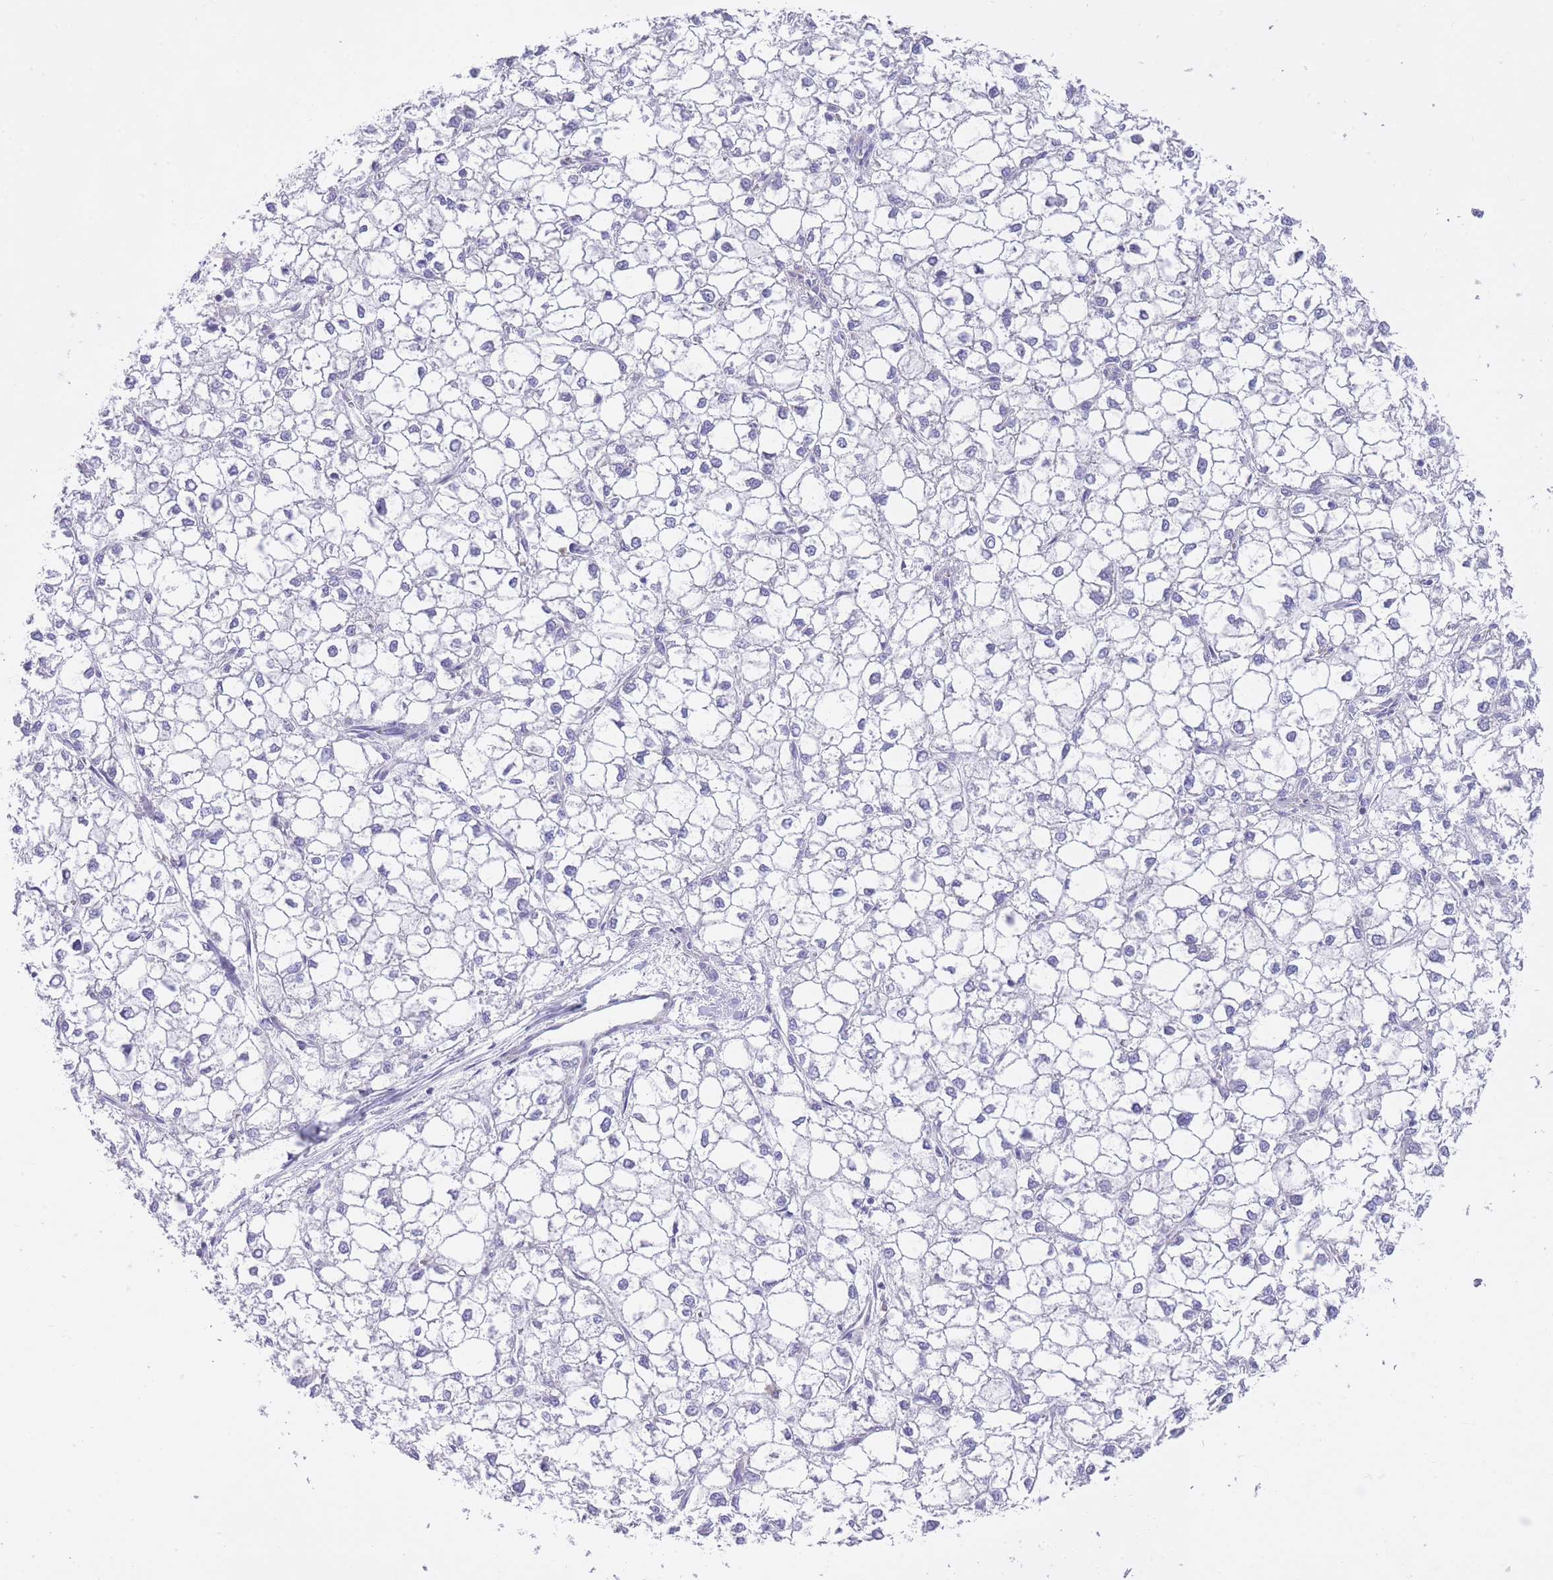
{"staining": {"intensity": "negative", "quantity": "none", "location": "none"}, "tissue": "liver cancer", "cell_type": "Tumor cells", "image_type": "cancer", "snomed": [{"axis": "morphology", "description": "Carcinoma, Hepatocellular, NOS"}, {"axis": "topography", "description": "Liver"}], "caption": "This is an immunohistochemistry histopathology image of liver hepatocellular carcinoma. There is no staining in tumor cells.", "gene": "LDB3", "patient": {"sex": "female", "age": 43}}